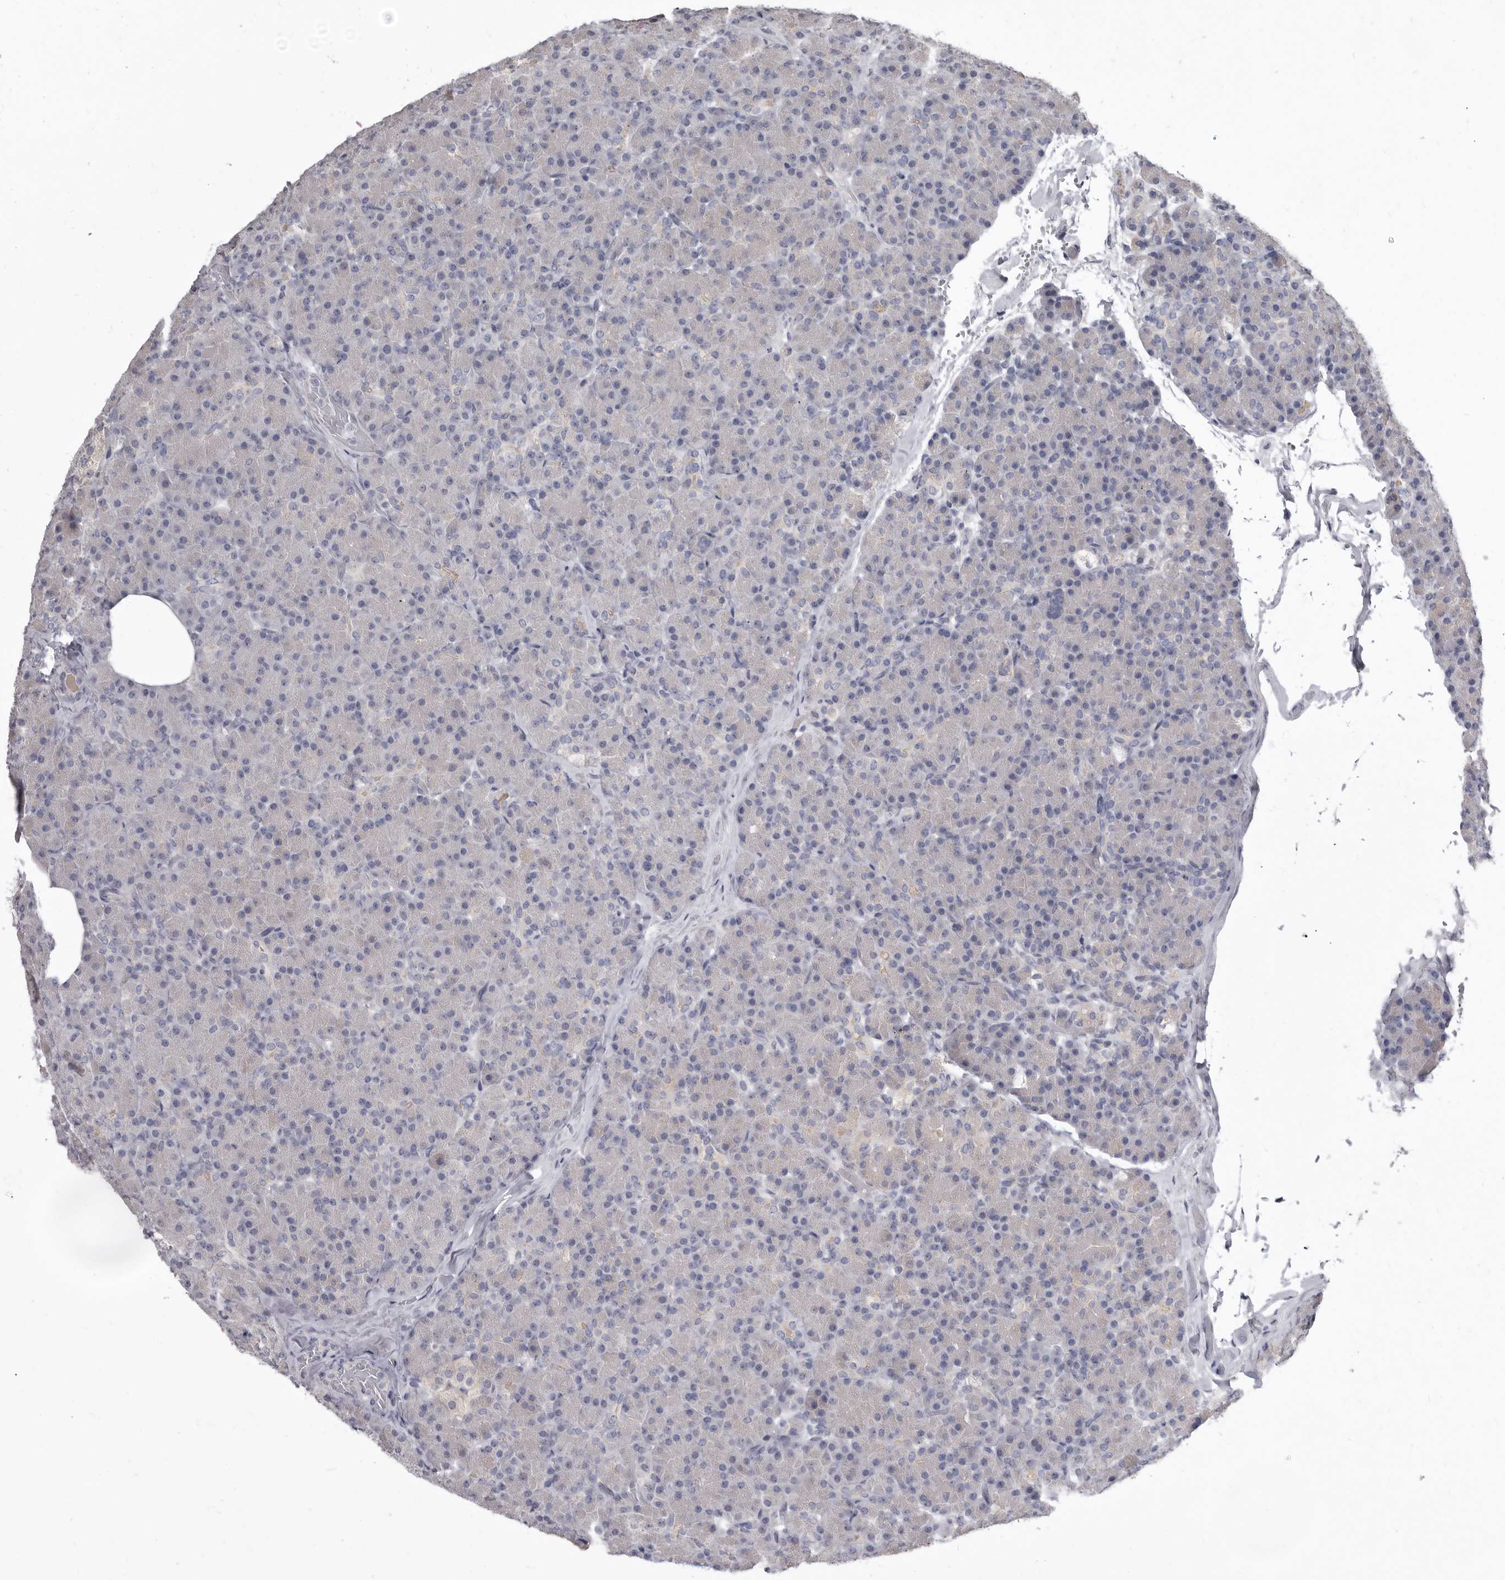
{"staining": {"intensity": "negative", "quantity": "none", "location": "none"}, "tissue": "pancreas", "cell_type": "Exocrine glandular cells", "image_type": "normal", "snomed": [{"axis": "morphology", "description": "Normal tissue, NOS"}, {"axis": "topography", "description": "Pancreas"}], "caption": "The image displays no staining of exocrine glandular cells in benign pancreas.", "gene": "GSK3B", "patient": {"sex": "female", "age": 43}}